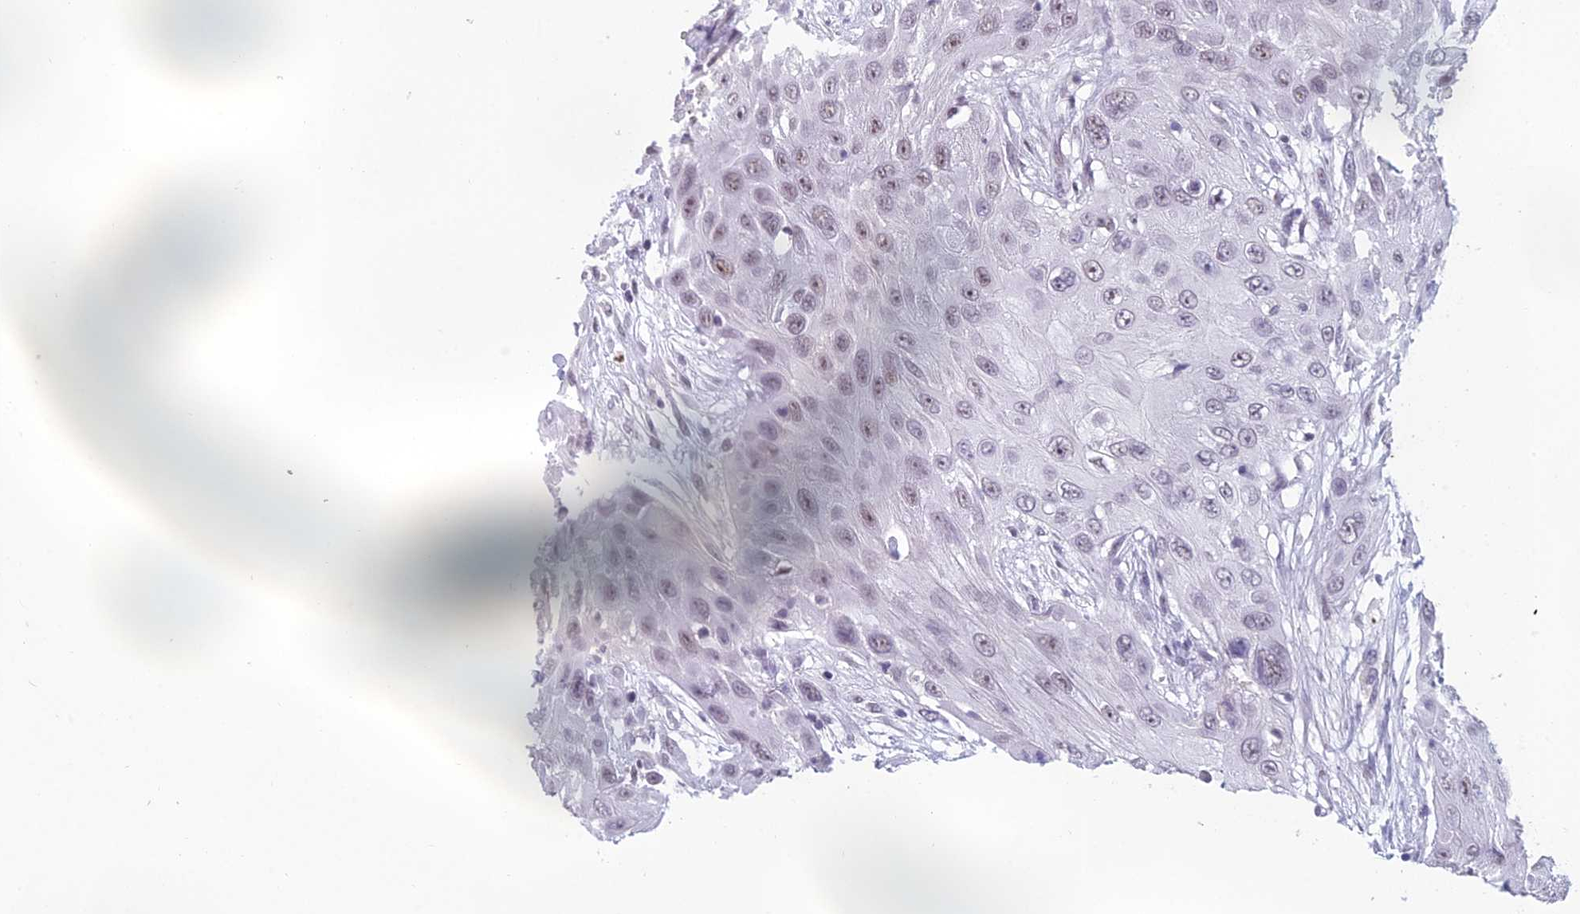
{"staining": {"intensity": "negative", "quantity": "none", "location": "none"}, "tissue": "head and neck cancer", "cell_type": "Tumor cells", "image_type": "cancer", "snomed": [{"axis": "morphology", "description": "Squamous cell carcinoma, NOS"}, {"axis": "topography", "description": "Head-Neck"}], "caption": "Tumor cells are negative for brown protein staining in squamous cell carcinoma (head and neck).", "gene": "RGS17", "patient": {"sex": "male", "age": 81}}